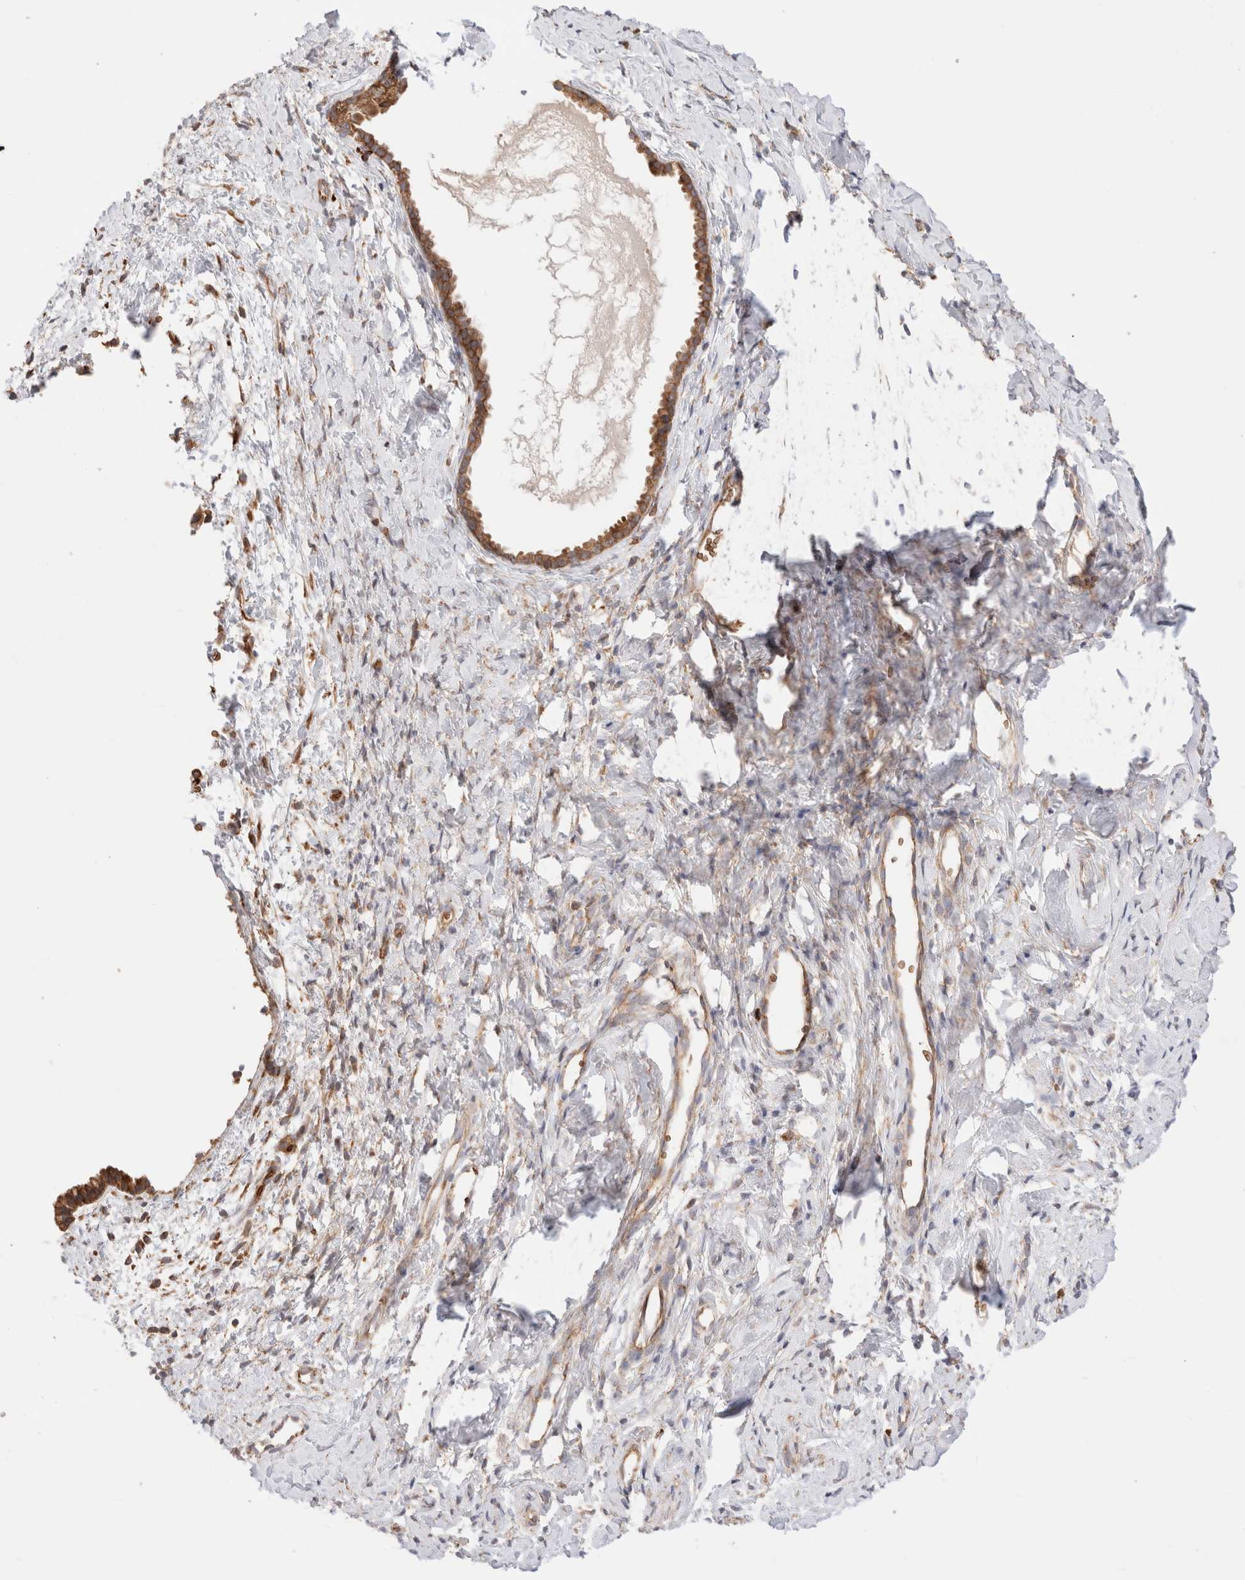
{"staining": {"intensity": "moderate", "quantity": ">75%", "location": "cytoplasmic/membranous"}, "tissue": "cervix", "cell_type": "Glandular cells", "image_type": "normal", "snomed": [{"axis": "morphology", "description": "Normal tissue, NOS"}, {"axis": "topography", "description": "Cervix"}], "caption": "Glandular cells reveal medium levels of moderate cytoplasmic/membranous staining in about >75% of cells in benign cervix. The staining was performed using DAB, with brown indicating positive protein expression. Nuclei are stained blue with hematoxylin.", "gene": "UTS2B", "patient": {"sex": "female", "age": 75}}